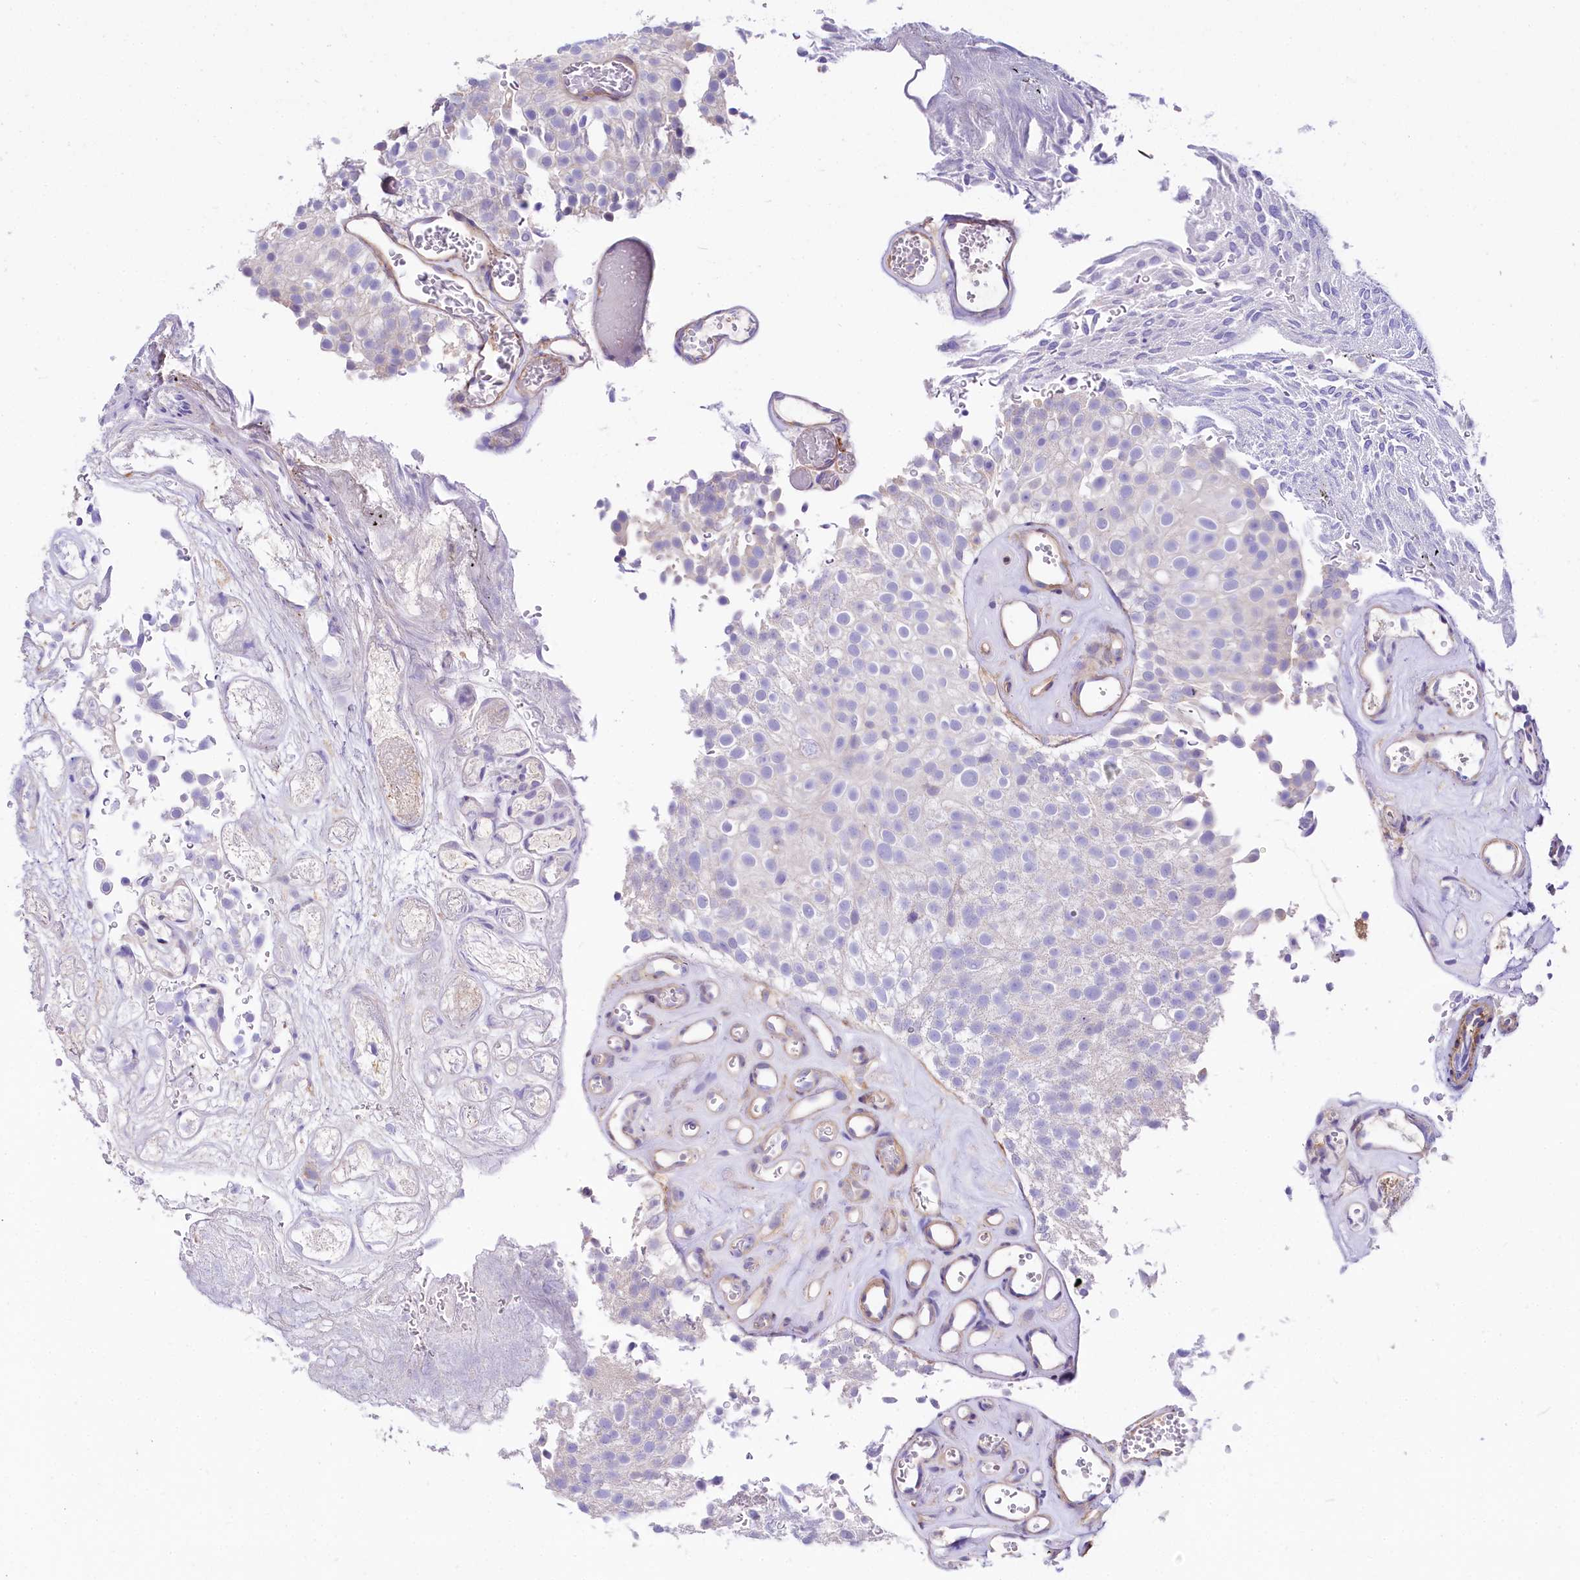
{"staining": {"intensity": "negative", "quantity": "none", "location": "none"}, "tissue": "urothelial cancer", "cell_type": "Tumor cells", "image_type": "cancer", "snomed": [{"axis": "morphology", "description": "Urothelial carcinoma, Low grade"}, {"axis": "topography", "description": "Urinary bladder"}], "caption": "Immunohistochemistry (IHC) of human urothelial carcinoma (low-grade) shows no positivity in tumor cells.", "gene": "FCHSD2", "patient": {"sex": "male", "age": 78}}